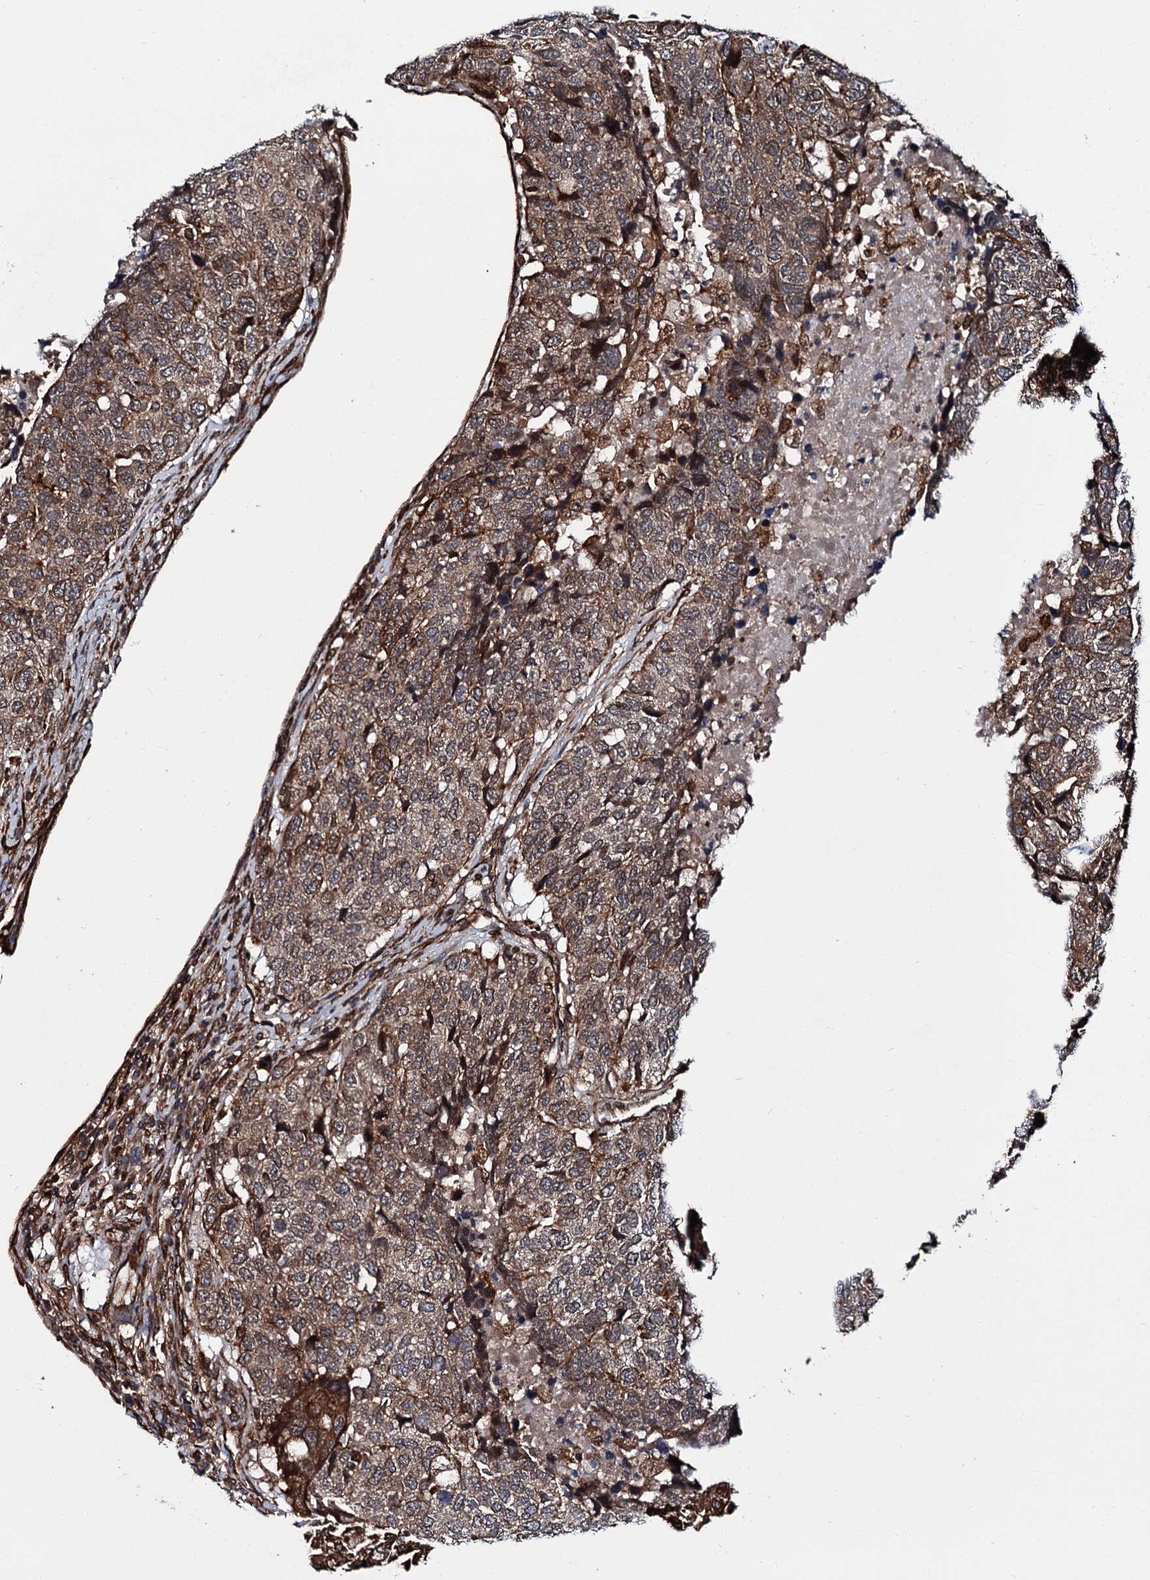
{"staining": {"intensity": "moderate", "quantity": ">75%", "location": "cytoplasmic/membranous"}, "tissue": "head and neck cancer", "cell_type": "Tumor cells", "image_type": "cancer", "snomed": [{"axis": "morphology", "description": "Squamous cell carcinoma, NOS"}, {"axis": "topography", "description": "Head-Neck"}], "caption": "Head and neck cancer (squamous cell carcinoma) stained with a protein marker exhibits moderate staining in tumor cells.", "gene": "ZFYVE19", "patient": {"sex": "male", "age": 66}}